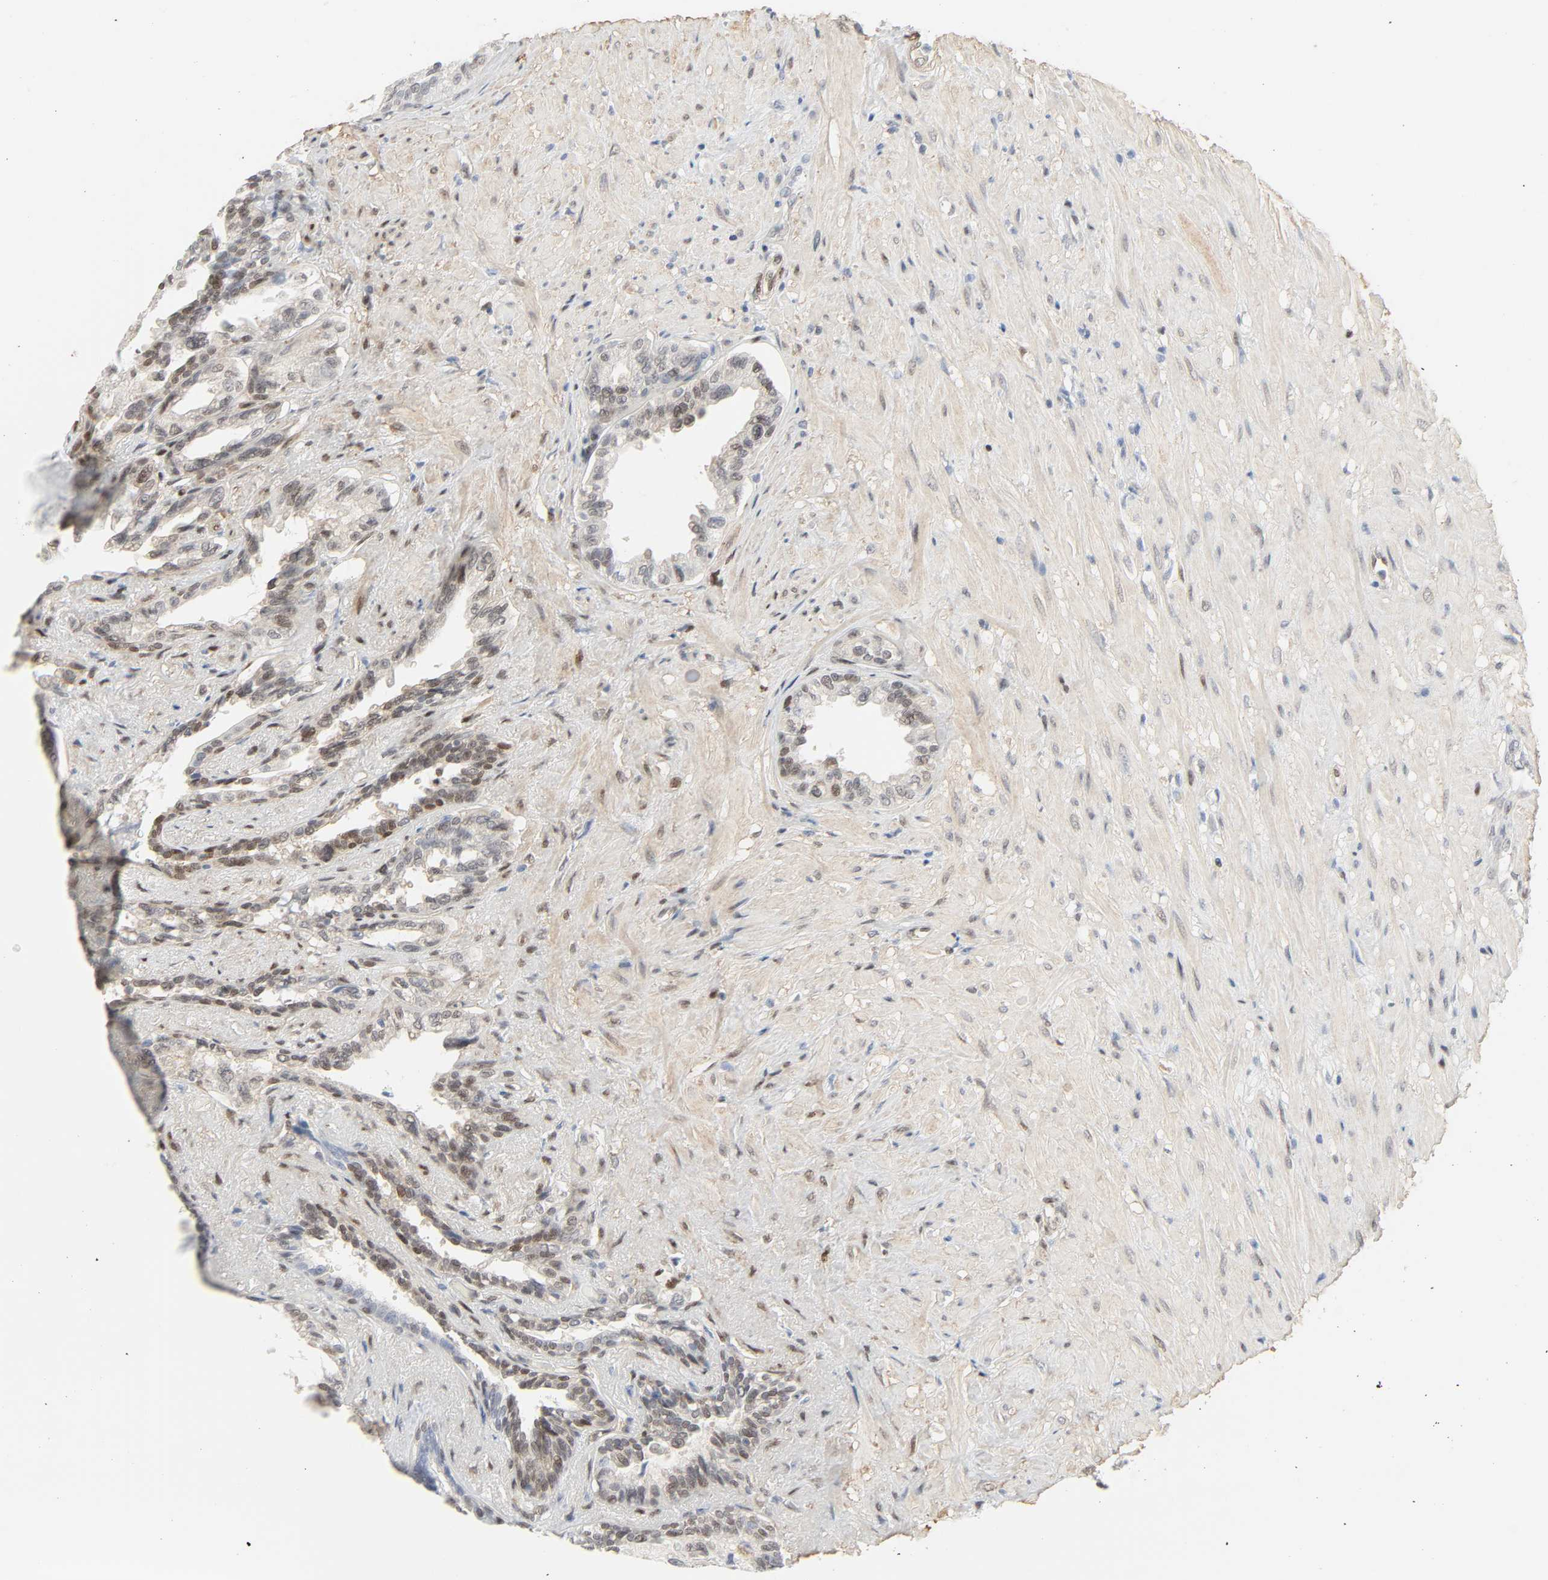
{"staining": {"intensity": "weak", "quantity": "25%-75%", "location": "nuclear"}, "tissue": "seminal vesicle", "cell_type": "Glandular cells", "image_type": "normal", "snomed": [{"axis": "morphology", "description": "Normal tissue, NOS"}, {"axis": "topography", "description": "Seminal veicle"}], "caption": "Brown immunohistochemical staining in benign human seminal vesicle demonstrates weak nuclear expression in approximately 25%-75% of glandular cells. Immunohistochemistry (ihc) stains the protein of interest in brown and the nuclei are stained blue.", "gene": "ZBTB16", "patient": {"sex": "male", "age": 61}}